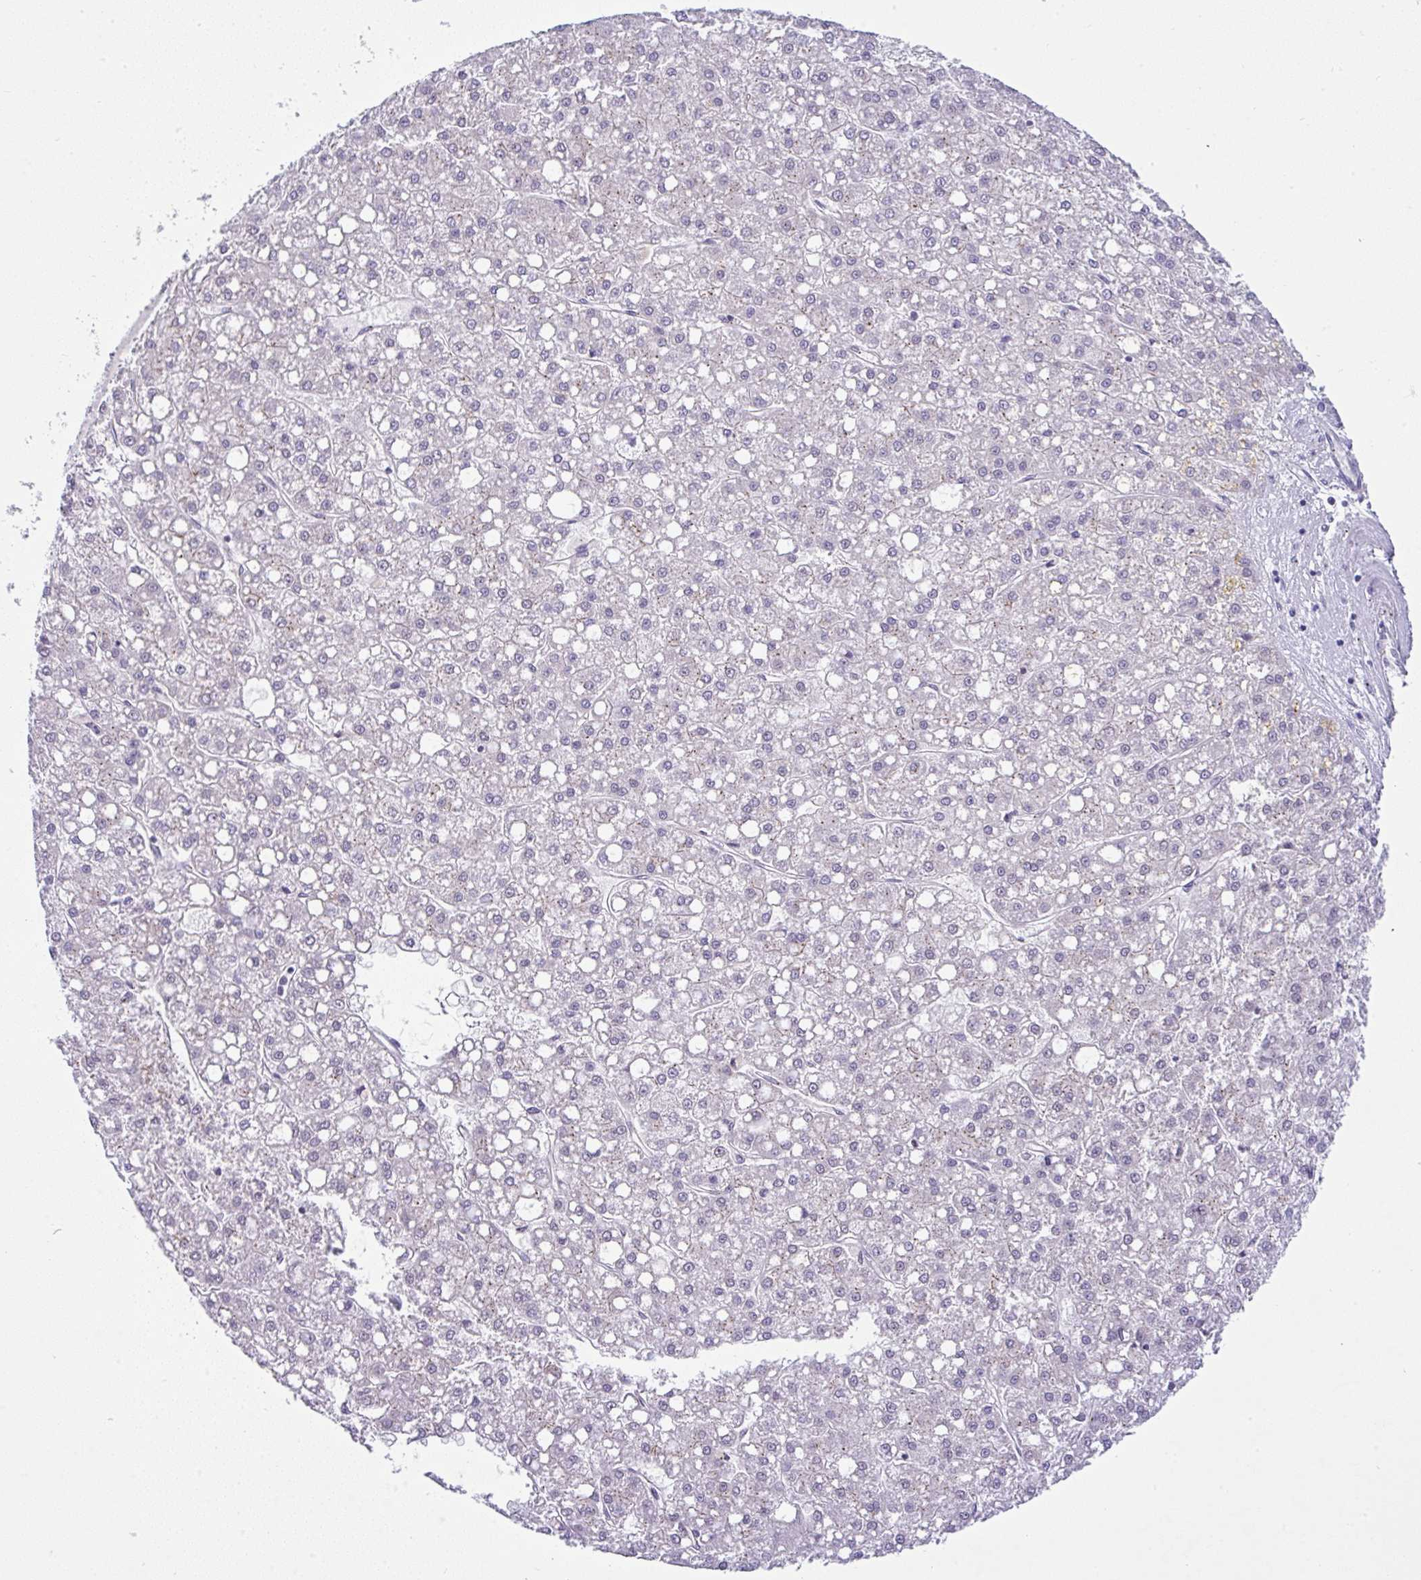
{"staining": {"intensity": "negative", "quantity": "none", "location": "none"}, "tissue": "liver cancer", "cell_type": "Tumor cells", "image_type": "cancer", "snomed": [{"axis": "morphology", "description": "Carcinoma, Hepatocellular, NOS"}, {"axis": "topography", "description": "Liver"}], "caption": "Tumor cells are negative for protein expression in human liver cancer (hepatocellular carcinoma).", "gene": "FAM177A1", "patient": {"sex": "male", "age": 67}}